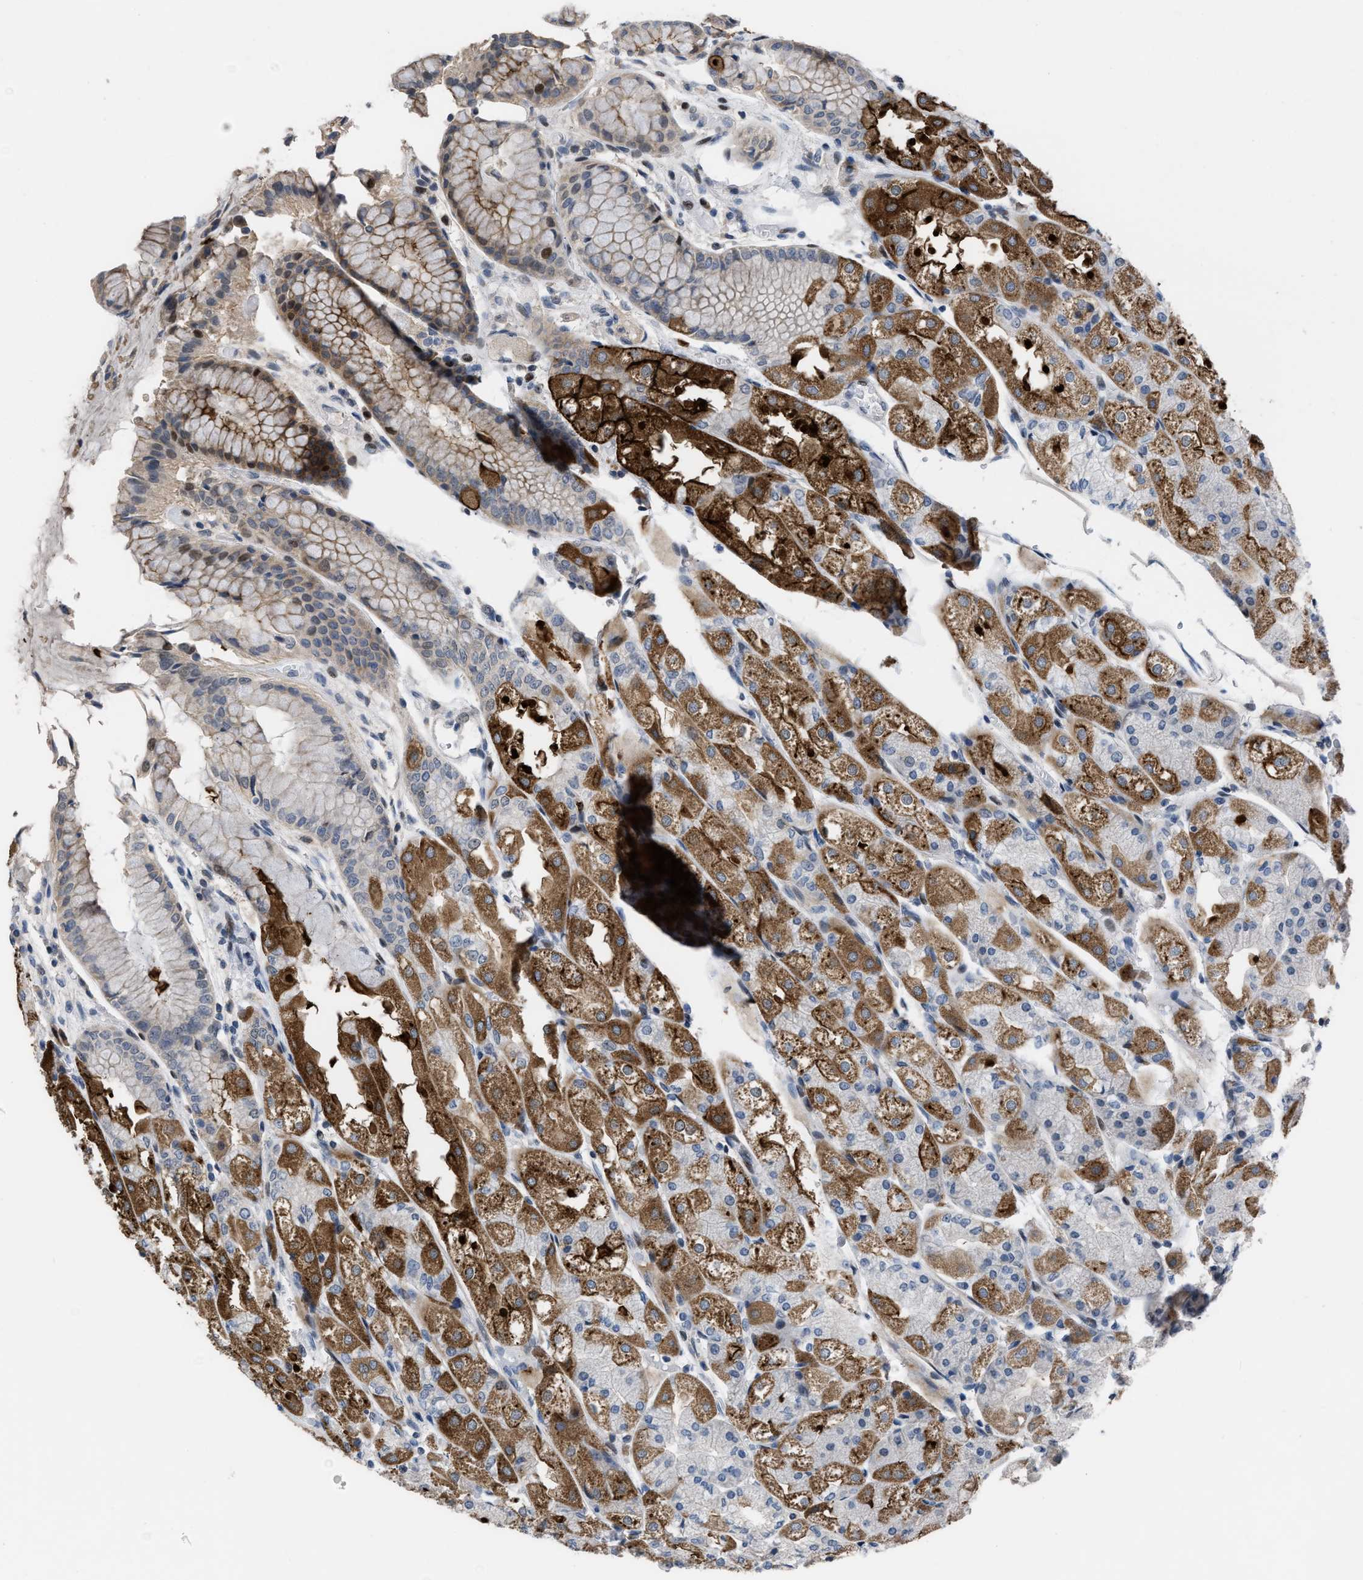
{"staining": {"intensity": "strong", "quantity": "25%-75%", "location": "cytoplasmic/membranous,nuclear"}, "tissue": "stomach", "cell_type": "Glandular cells", "image_type": "normal", "snomed": [{"axis": "morphology", "description": "Normal tissue, NOS"}, {"axis": "topography", "description": "Stomach, upper"}], "caption": "High-magnification brightfield microscopy of unremarkable stomach stained with DAB (brown) and counterstained with hematoxylin (blue). glandular cells exhibit strong cytoplasmic/membranous,nuclear positivity is identified in approximately25%-75% of cells.", "gene": "SETDB1", "patient": {"sex": "male", "age": 72}}